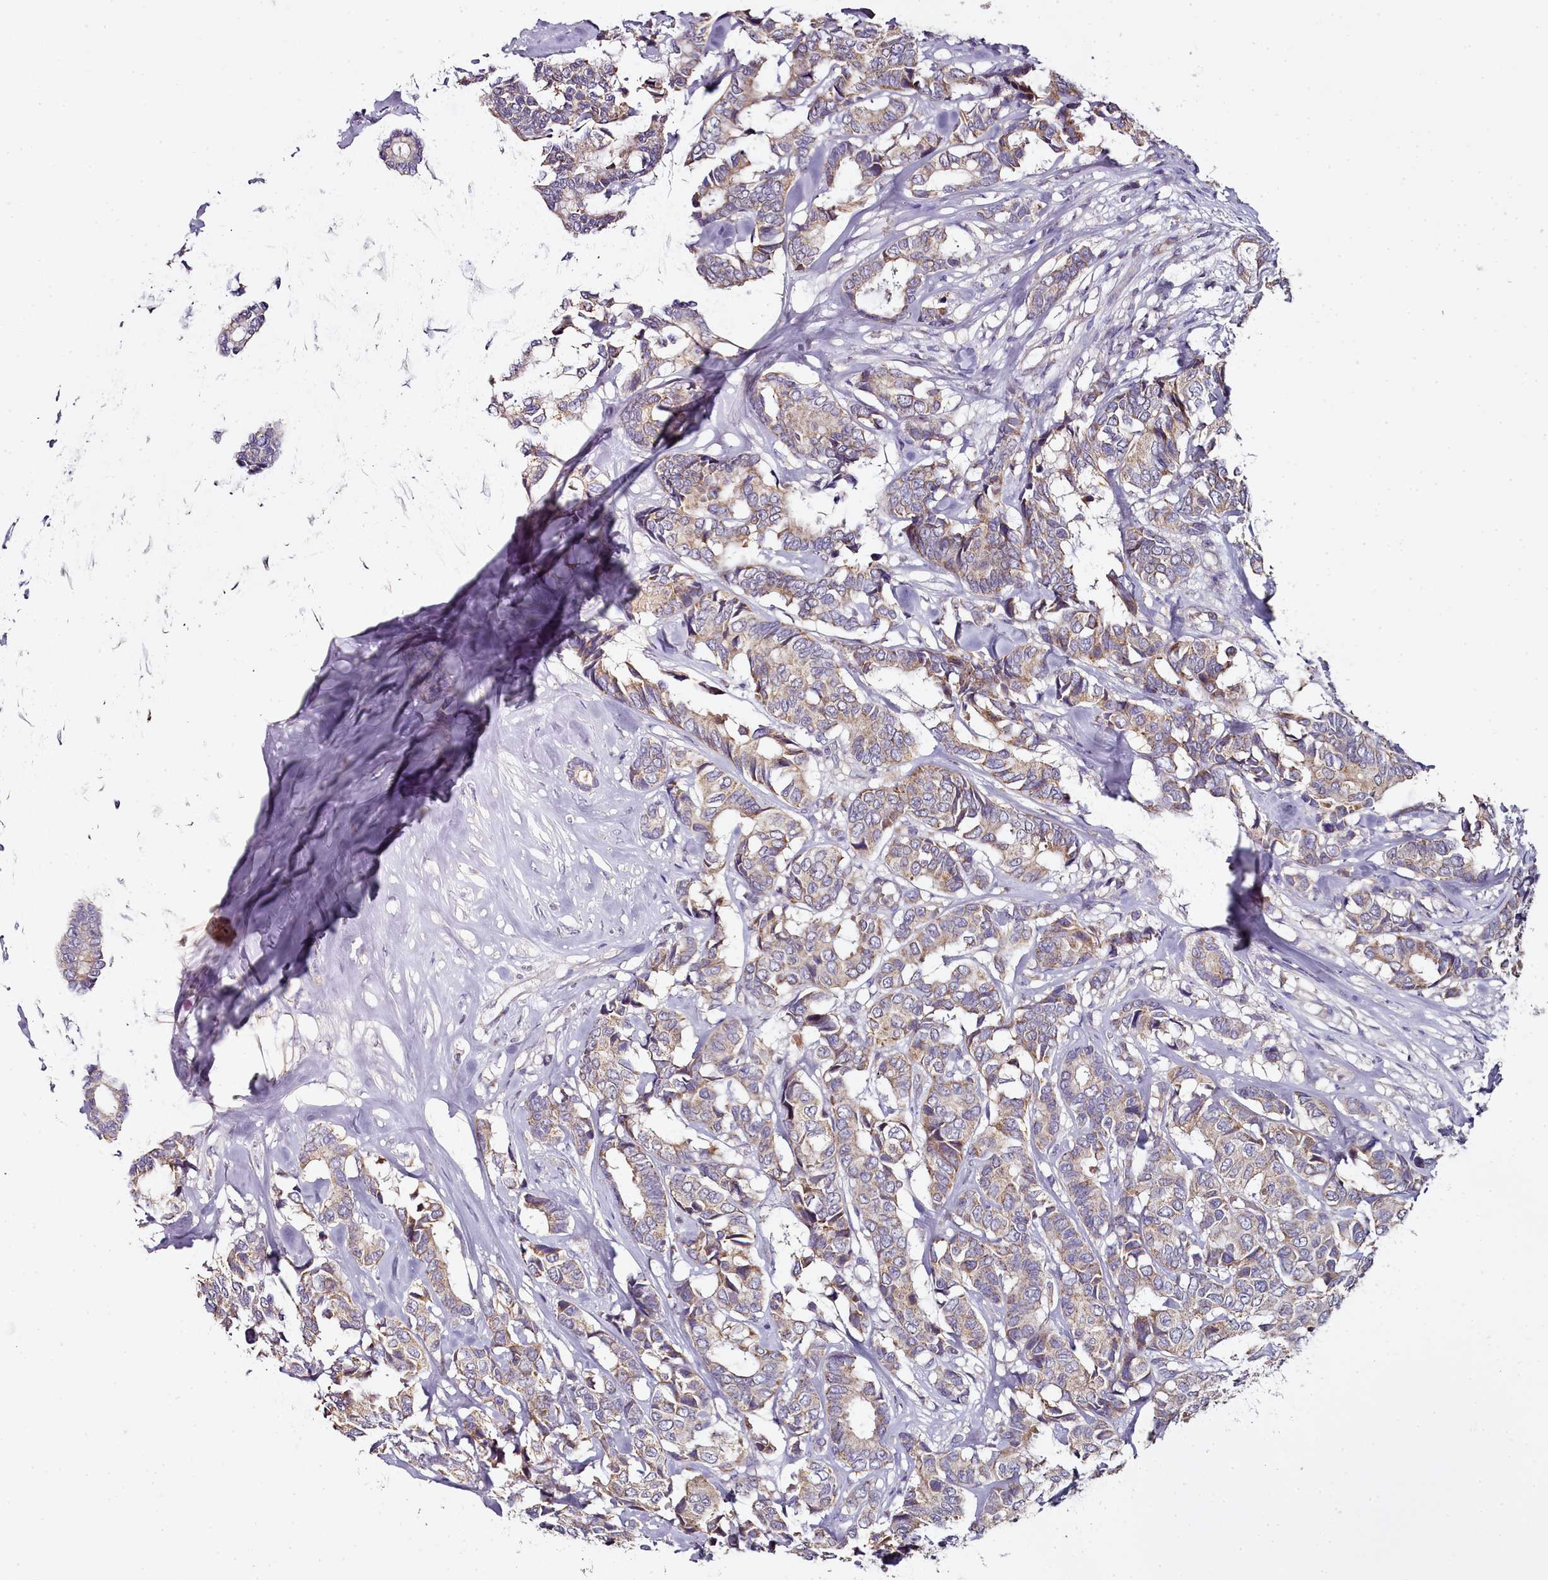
{"staining": {"intensity": "weak", "quantity": "25%-75%", "location": "cytoplasmic/membranous"}, "tissue": "breast cancer", "cell_type": "Tumor cells", "image_type": "cancer", "snomed": [{"axis": "morphology", "description": "Duct carcinoma"}, {"axis": "topography", "description": "Breast"}], "caption": "Immunohistochemistry (IHC) image of neoplastic tissue: breast invasive ductal carcinoma stained using IHC demonstrates low levels of weak protein expression localized specifically in the cytoplasmic/membranous of tumor cells, appearing as a cytoplasmic/membranous brown color.", "gene": "ACSS1", "patient": {"sex": "female", "age": 87}}